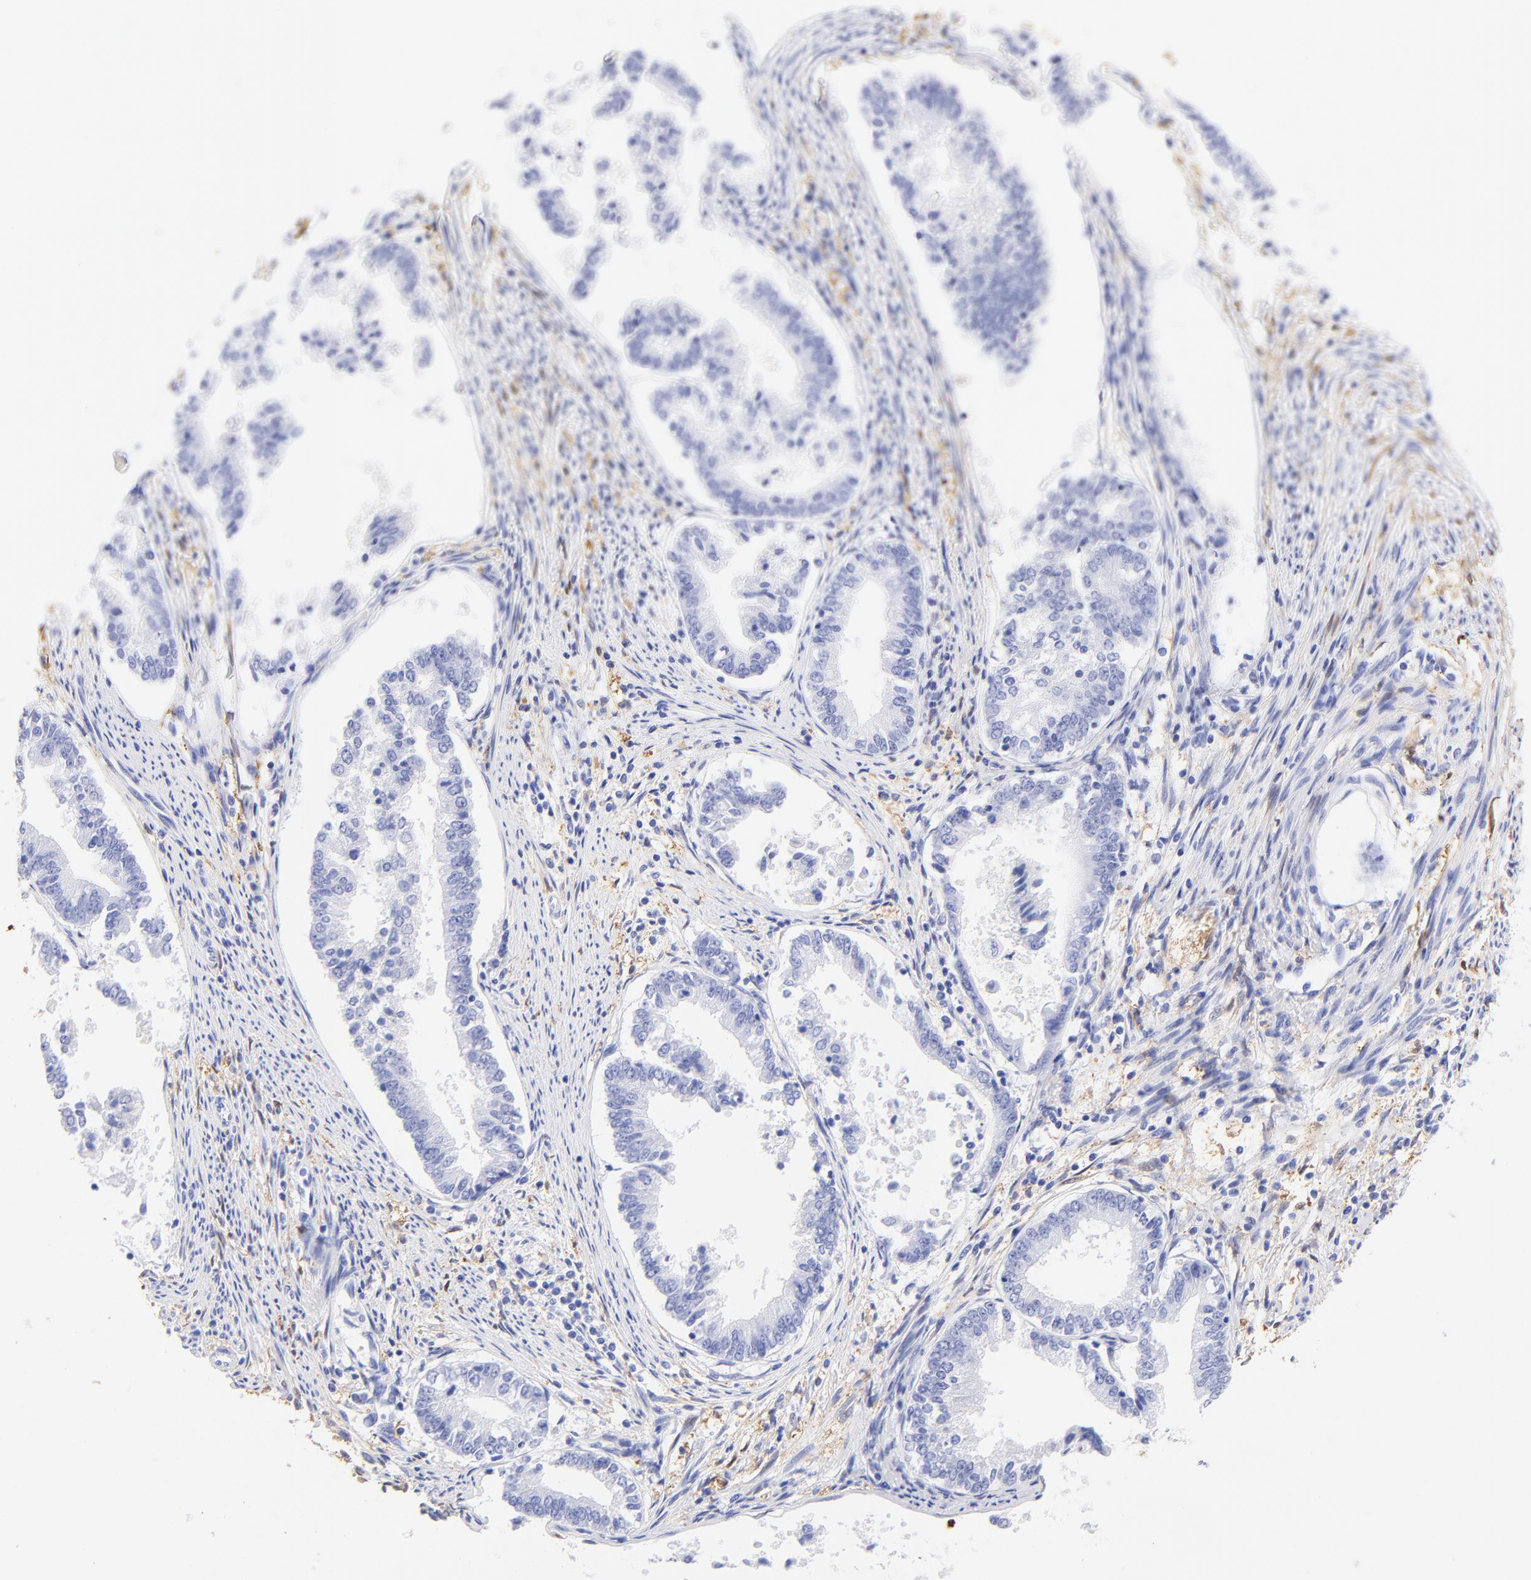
{"staining": {"intensity": "weak", "quantity": "25%-75%", "location": "cytoplasmic/membranous"}, "tissue": "endometrial cancer", "cell_type": "Tumor cells", "image_type": "cancer", "snomed": [{"axis": "morphology", "description": "Adenocarcinoma, NOS"}, {"axis": "topography", "description": "Endometrium"}], "caption": "Endometrial cancer (adenocarcinoma) tissue demonstrates weak cytoplasmic/membranous staining in about 25%-75% of tumor cells, visualized by immunohistochemistry.", "gene": "ALDH1A1", "patient": {"sex": "female", "age": 63}}